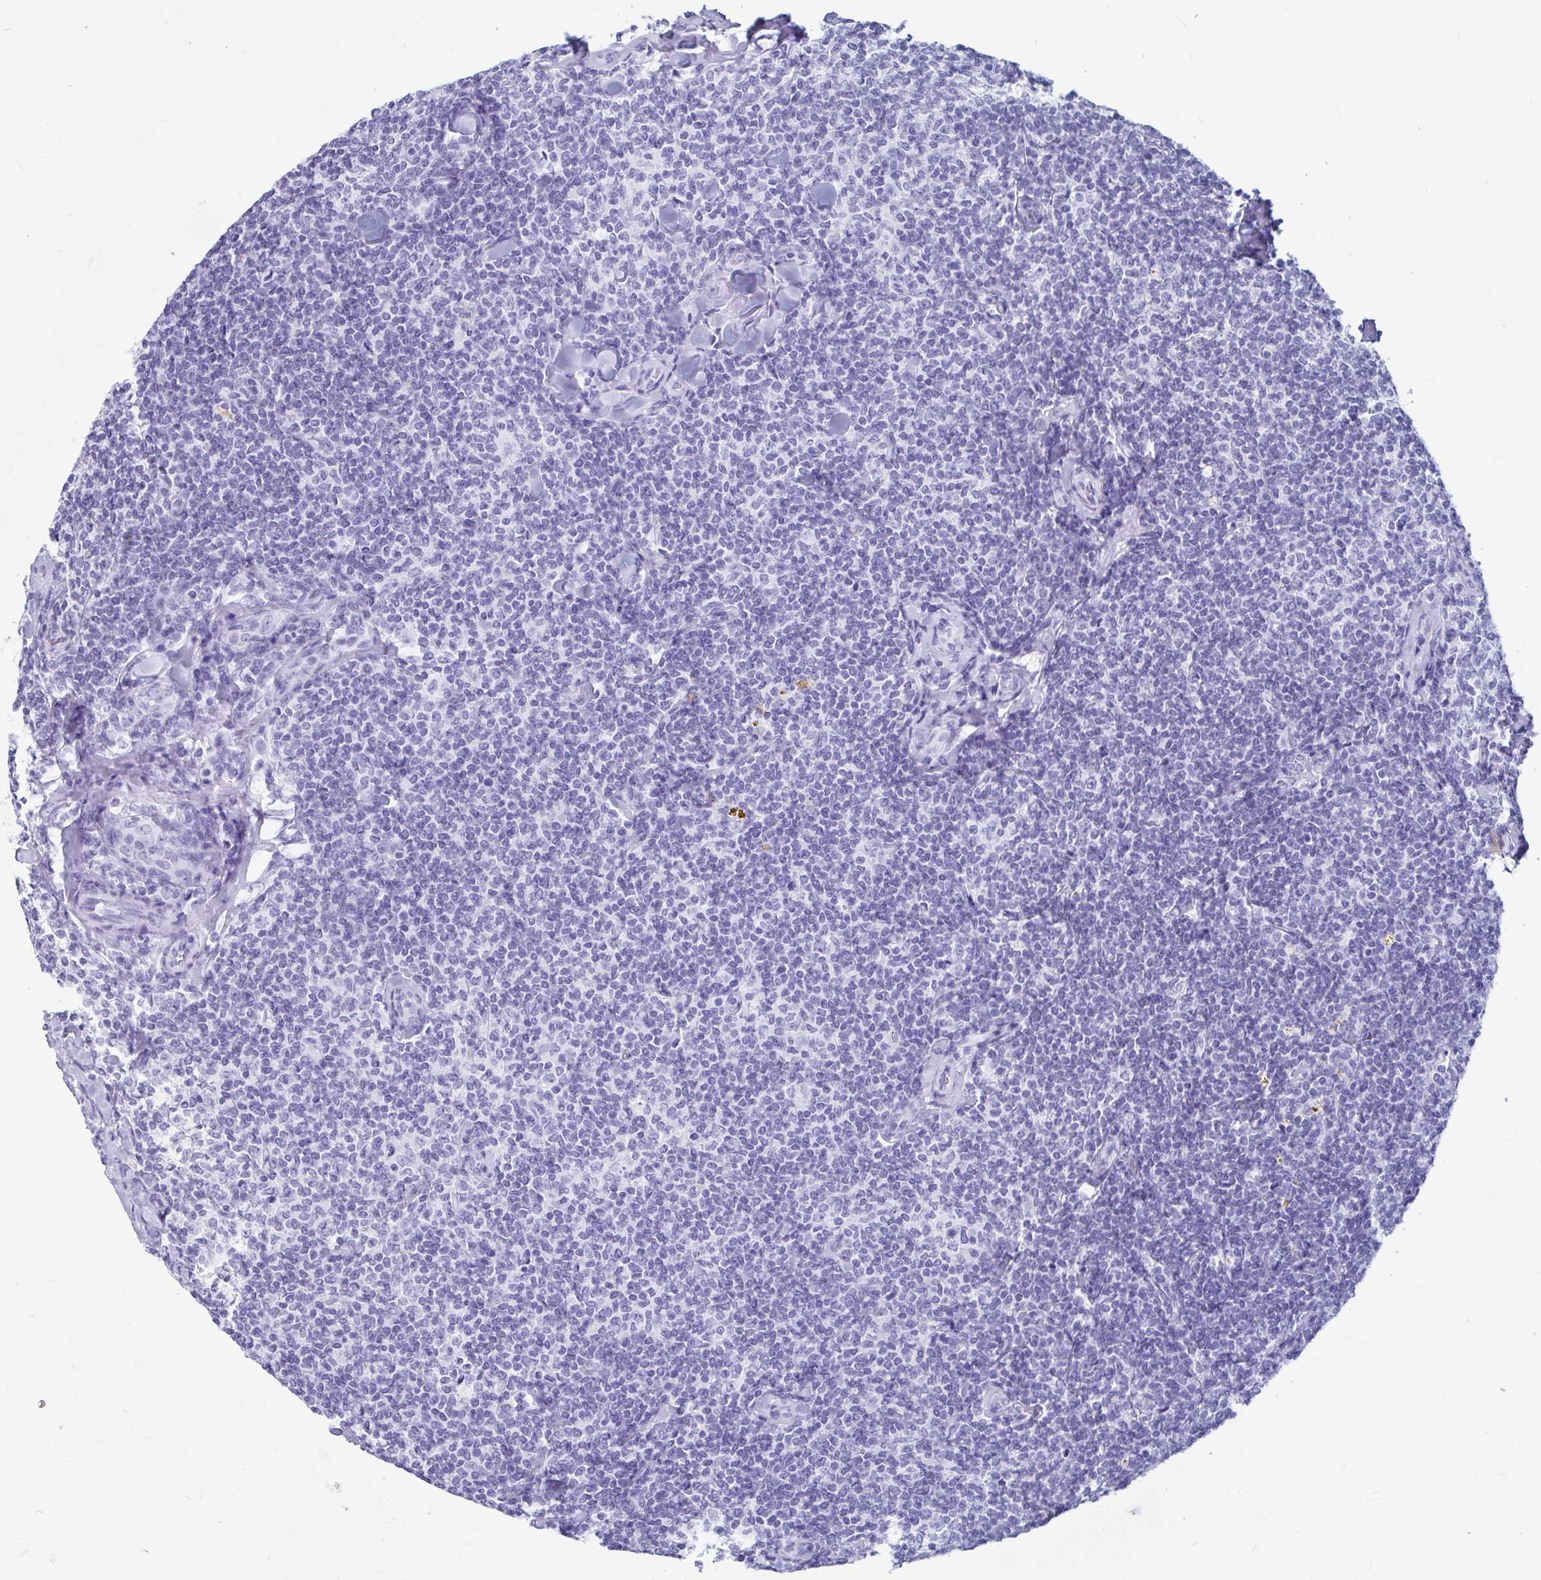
{"staining": {"intensity": "negative", "quantity": "none", "location": "none"}, "tissue": "lymphoma", "cell_type": "Tumor cells", "image_type": "cancer", "snomed": [{"axis": "morphology", "description": "Malignant lymphoma, non-Hodgkin's type, Low grade"}, {"axis": "topography", "description": "Lymph node"}], "caption": "Immunohistochemistry (IHC) photomicrograph of human malignant lymphoma, non-Hodgkin's type (low-grade) stained for a protein (brown), which reveals no positivity in tumor cells.", "gene": "OR5J2", "patient": {"sex": "female", "age": 56}}